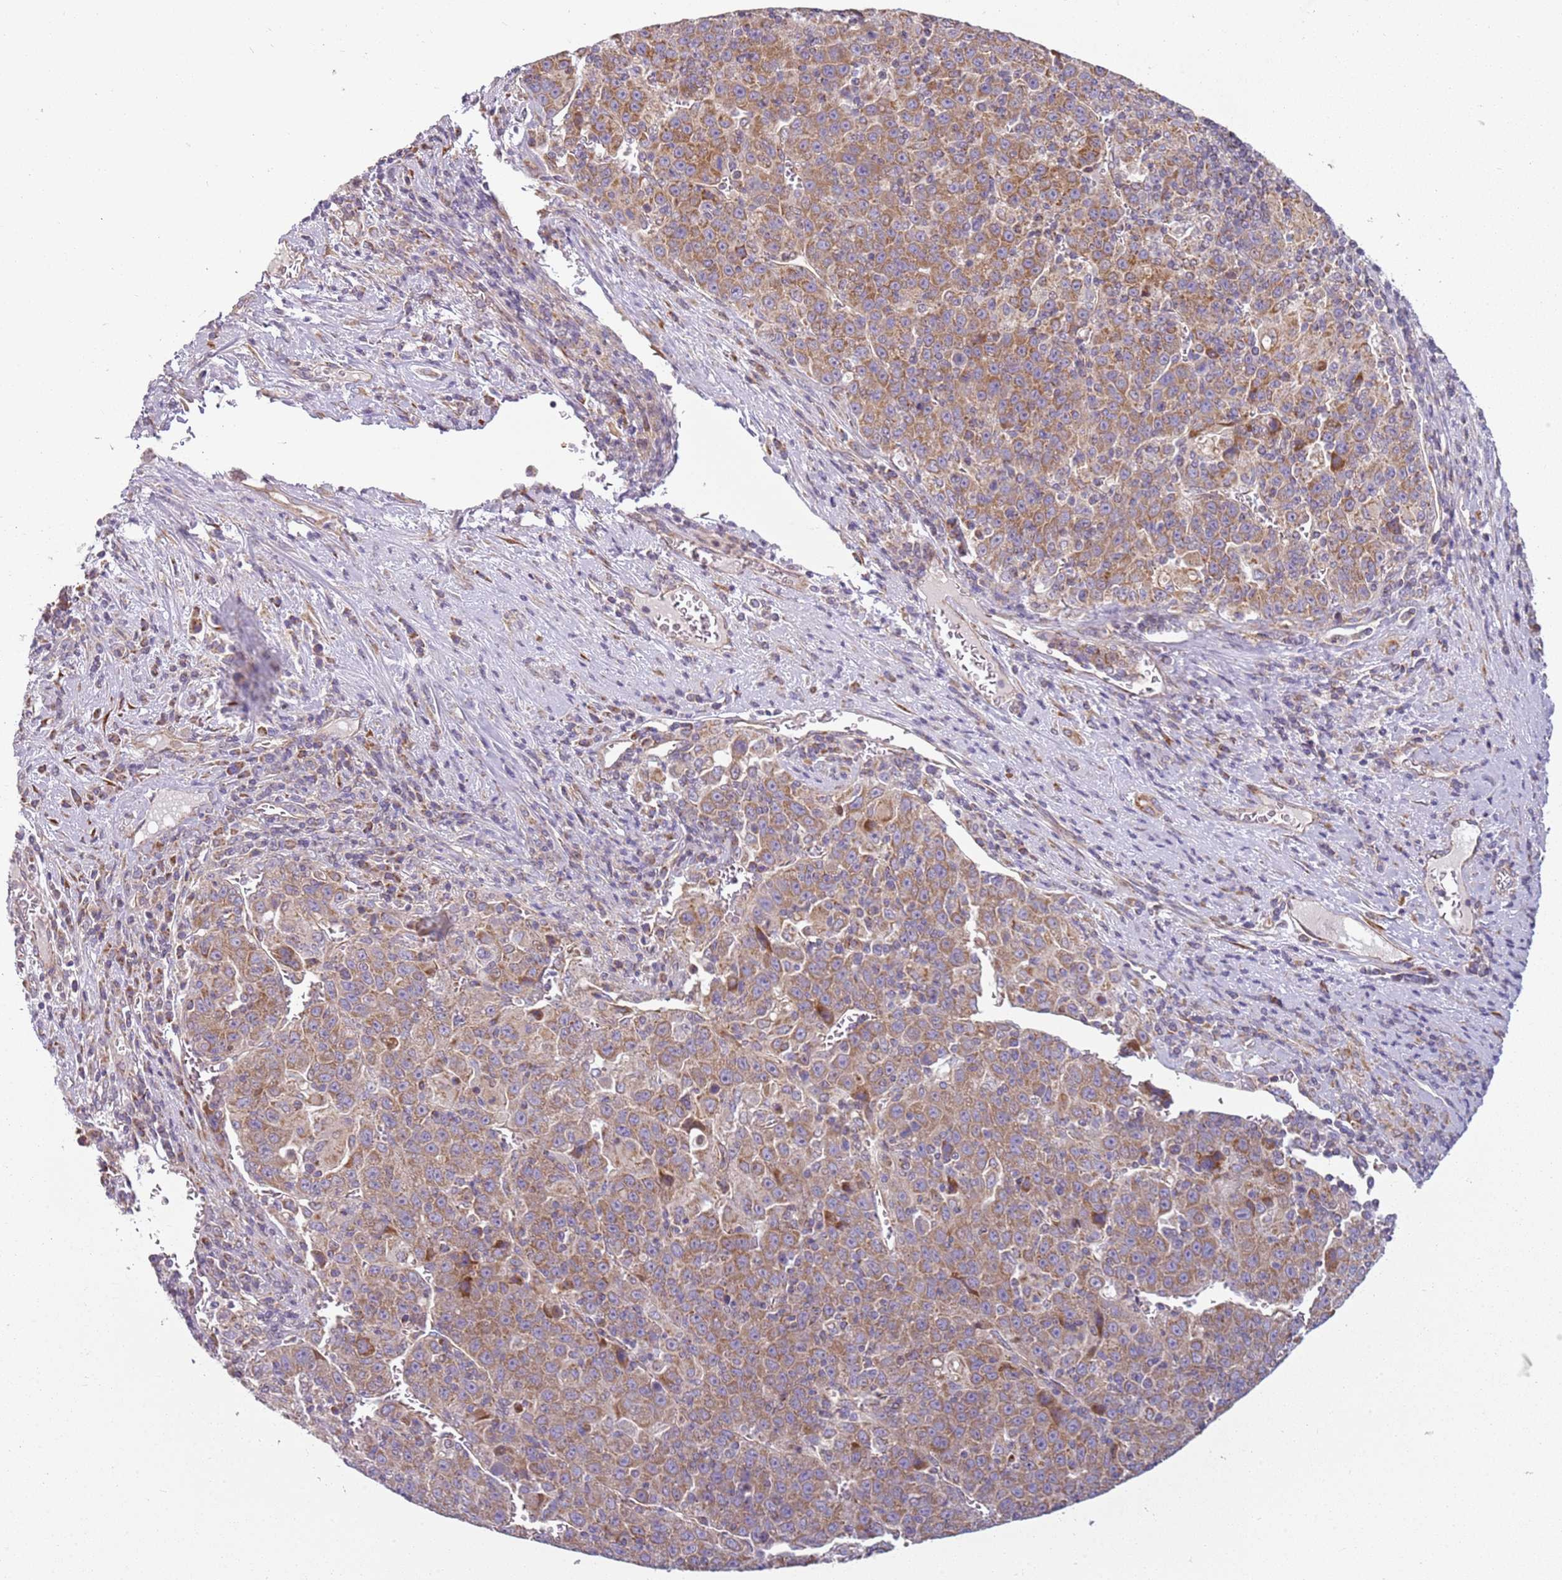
{"staining": {"intensity": "moderate", "quantity": ">75%", "location": "cytoplasmic/membranous"}, "tissue": "liver cancer", "cell_type": "Tumor cells", "image_type": "cancer", "snomed": [{"axis": "morphology", "description": "Carcinoma, Hepatocellular, NOS"}, {"axis": "topography", "description": "Liver"}], "caption": "IHC (DAB (3,3'-diaminobenzidine)) staining of liver cancer (hepatocellular carcinoma) displays moderate cytoplasmic/membranous protein positivity in about >75% of tumor cells.", "gene": "TMEM200C", "patient": {"sex": "female", "age": 53}}